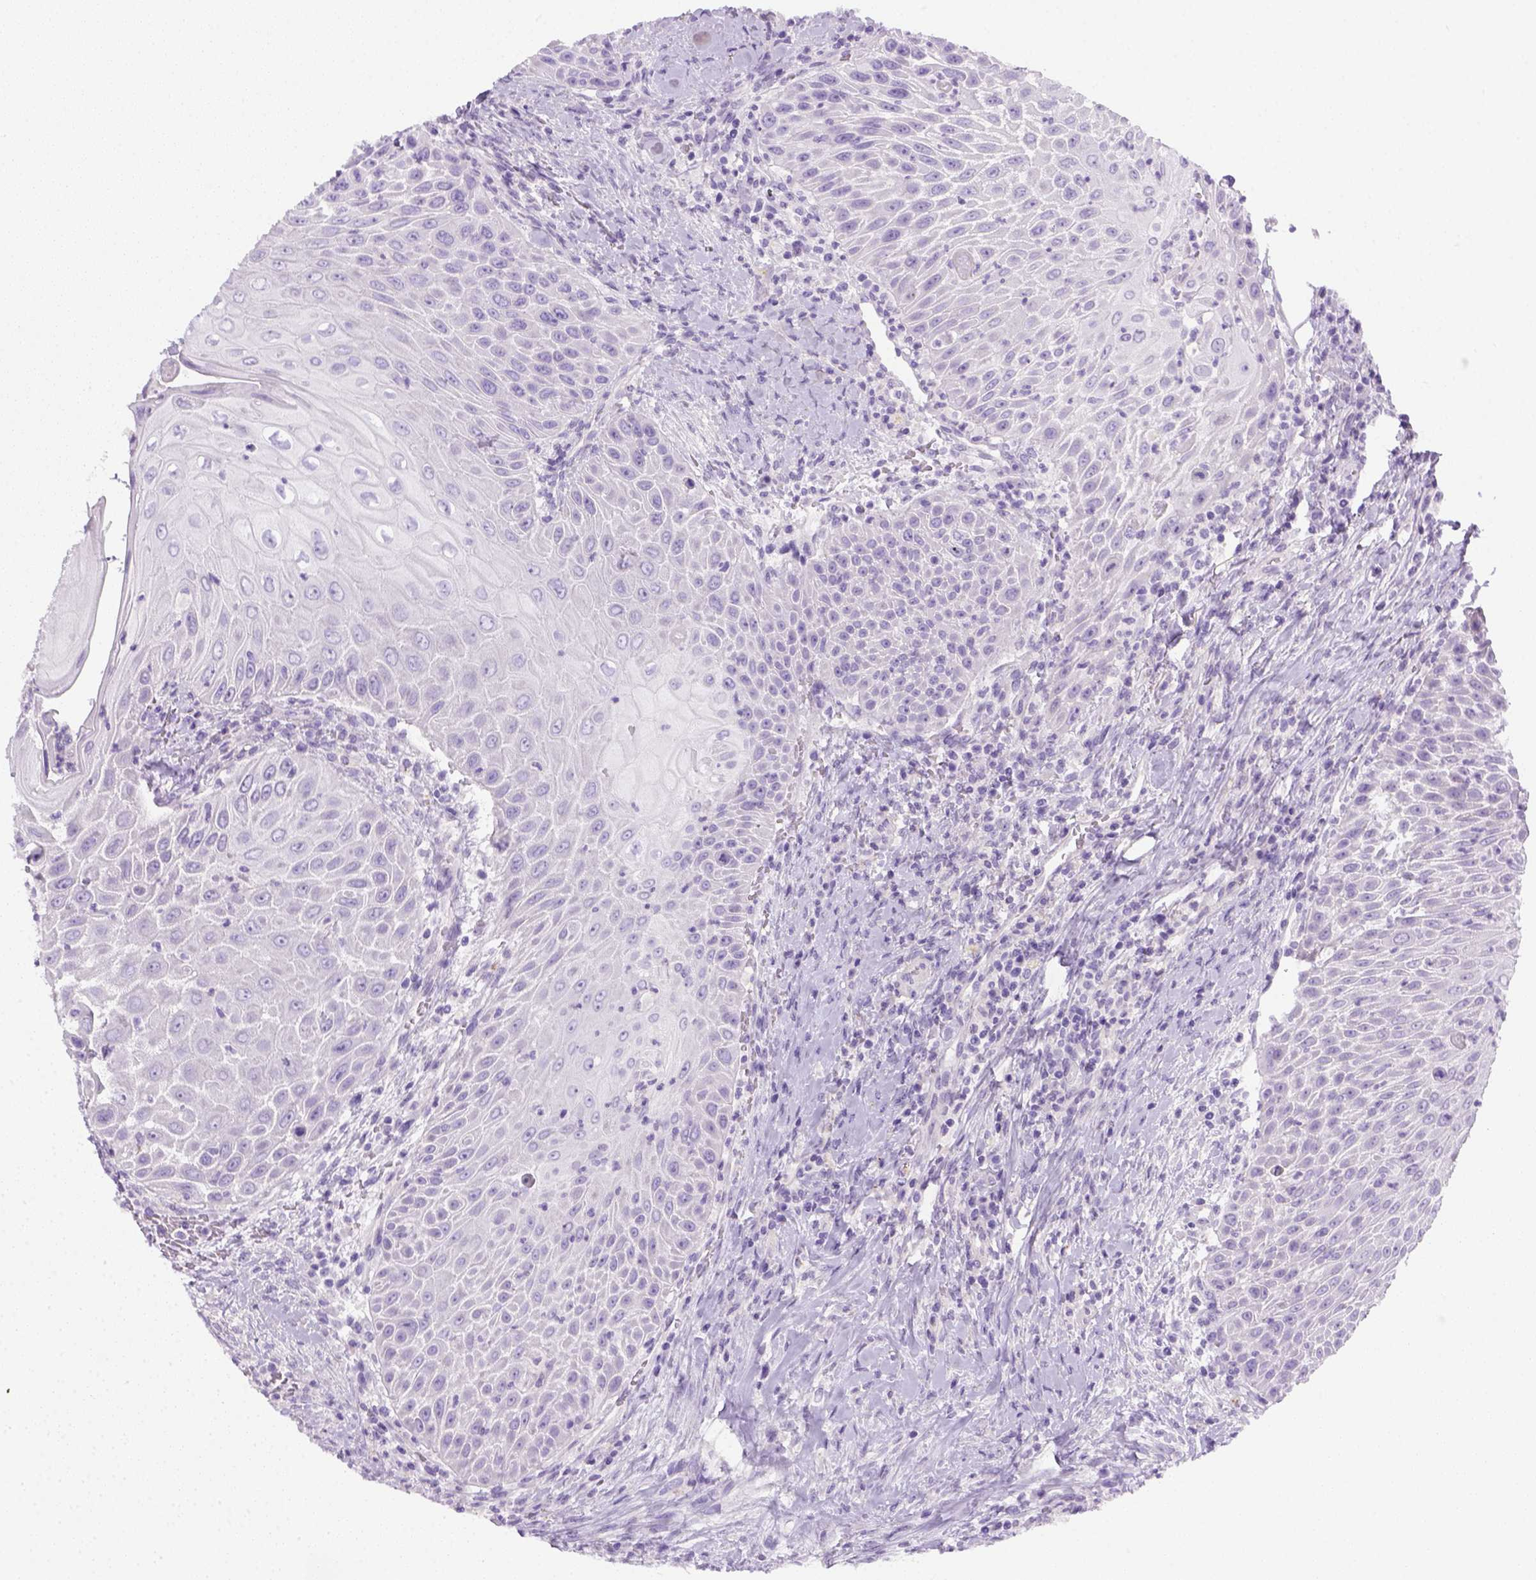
{"staining": {"intensity": "negative", "quantity": "none", "location": "none"}, "tissue": "head and neck cancer", "cell_type": "Tumor cells", "image_type": "cancer", "snomed": [{"axis": "morphology", "description": "Squamous cell carcinoma, NOS"}, {"axis": "topography", "description": "Head-Neck"}], "caption": "Tumor cells are negative for protein expression in human head and neck cancer.", "gene": "KRT71", "patient": {"sex": "male", "age": 69}}